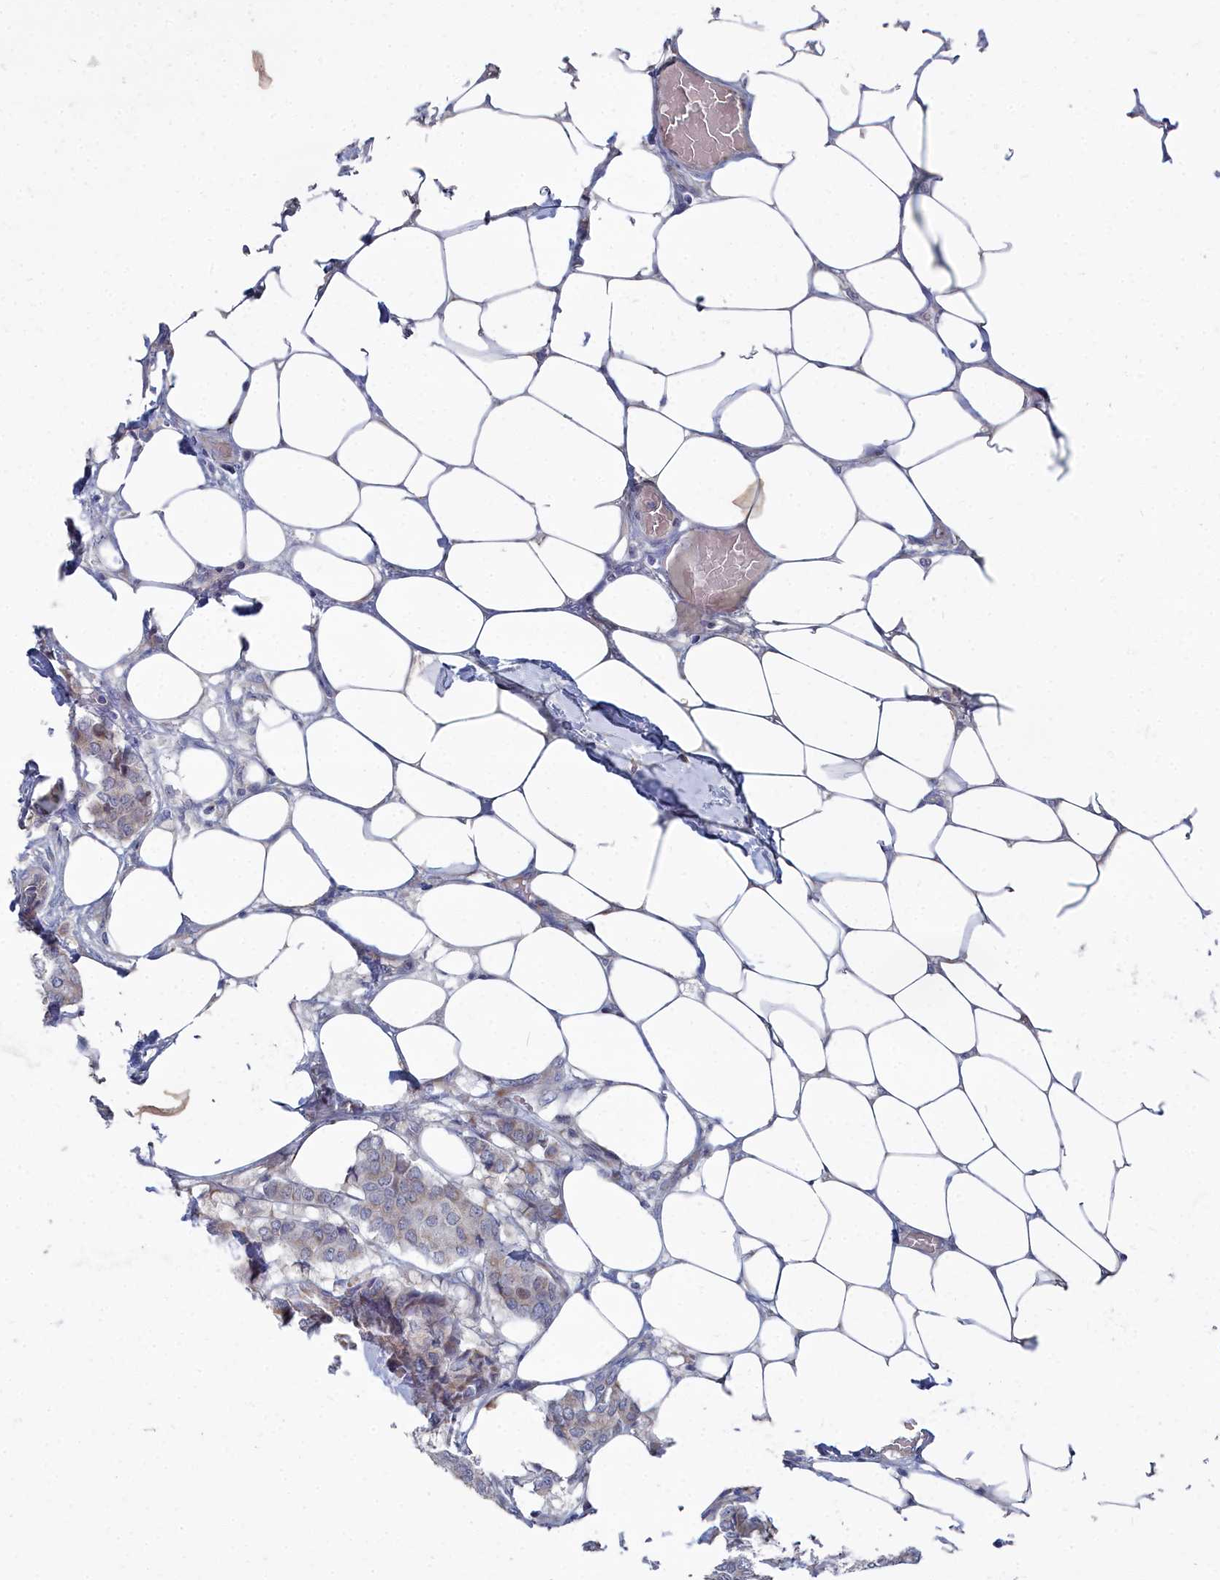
{"staining": {"intensity": "weak", "quantity": "<25%", "location": "cytoplasmic/membranous"}, "tissue": "breast cancer", "cell_type": "Tumor cells", "image_type": "cancer", "snomed": [{"axis": "morphology", "description": "Duct carcinoma"}, {"axis": "topography", "description": "Breast"}], "caption": "The photomicrograph shows no staining of tumor cells in breast infiltrating ductal carcinoma.", "gene": "SHISAL2A", "patient": {"sex": "female", "age": 75}}